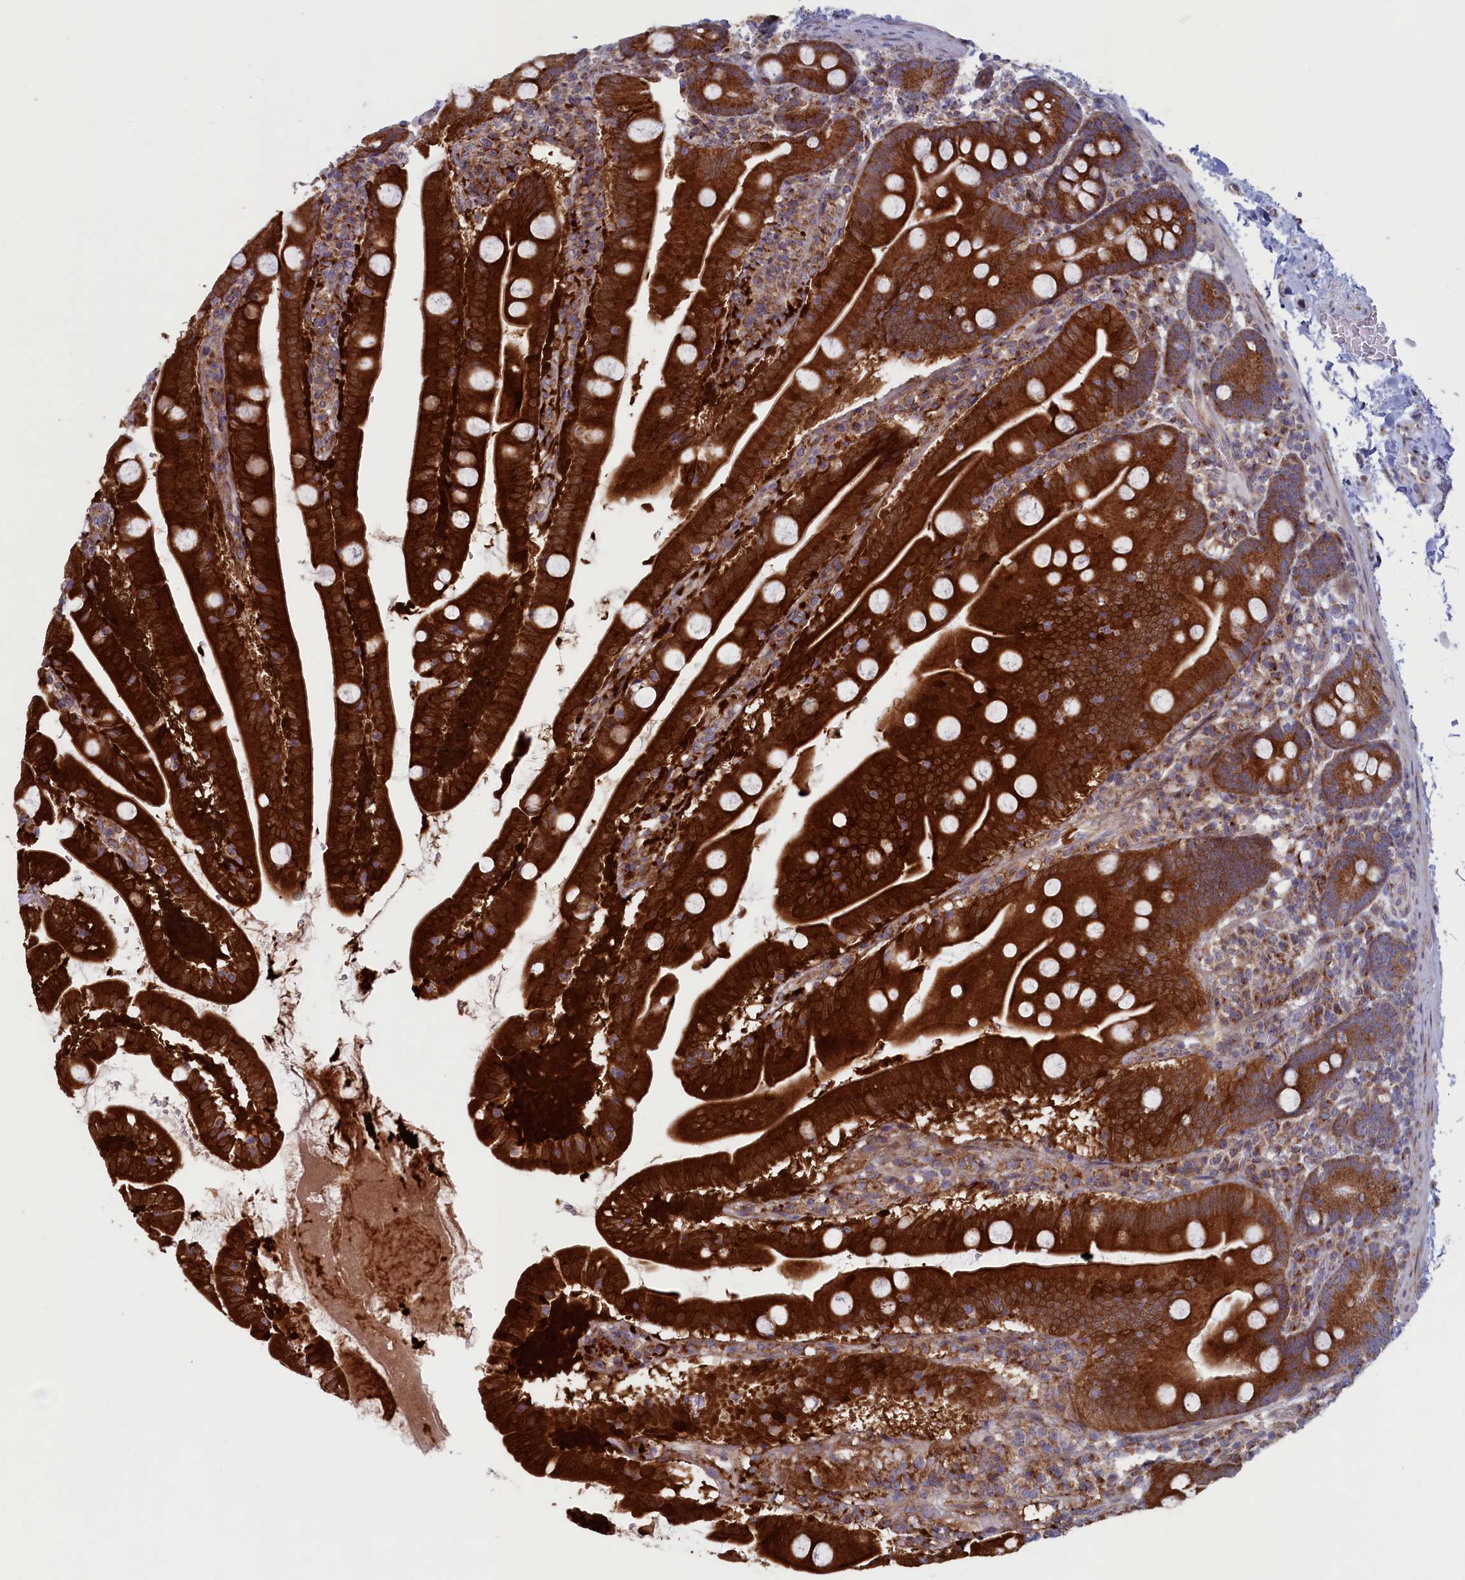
{"staining": {"intensity": "strong", "quantity": ">75%", "location": "cytoplasmic/membranous"}, "tissue": "small intestine", "cell_type": "Glandular cells", "image_type": "normal", "snomed": [{"axis": "morphology", "description": "Normal tissue, NOS"}, {"axis": "topography", "description": "Small intestine"}], "caption": "Protein expression by immunohistochemistry demonstrates strong cytoplasmic/membranous positivity in about >75% of glandular cells in unremarkable small intestine.", "gene": "MTFMT", "patient": {"sex": "female", "age": 68}}